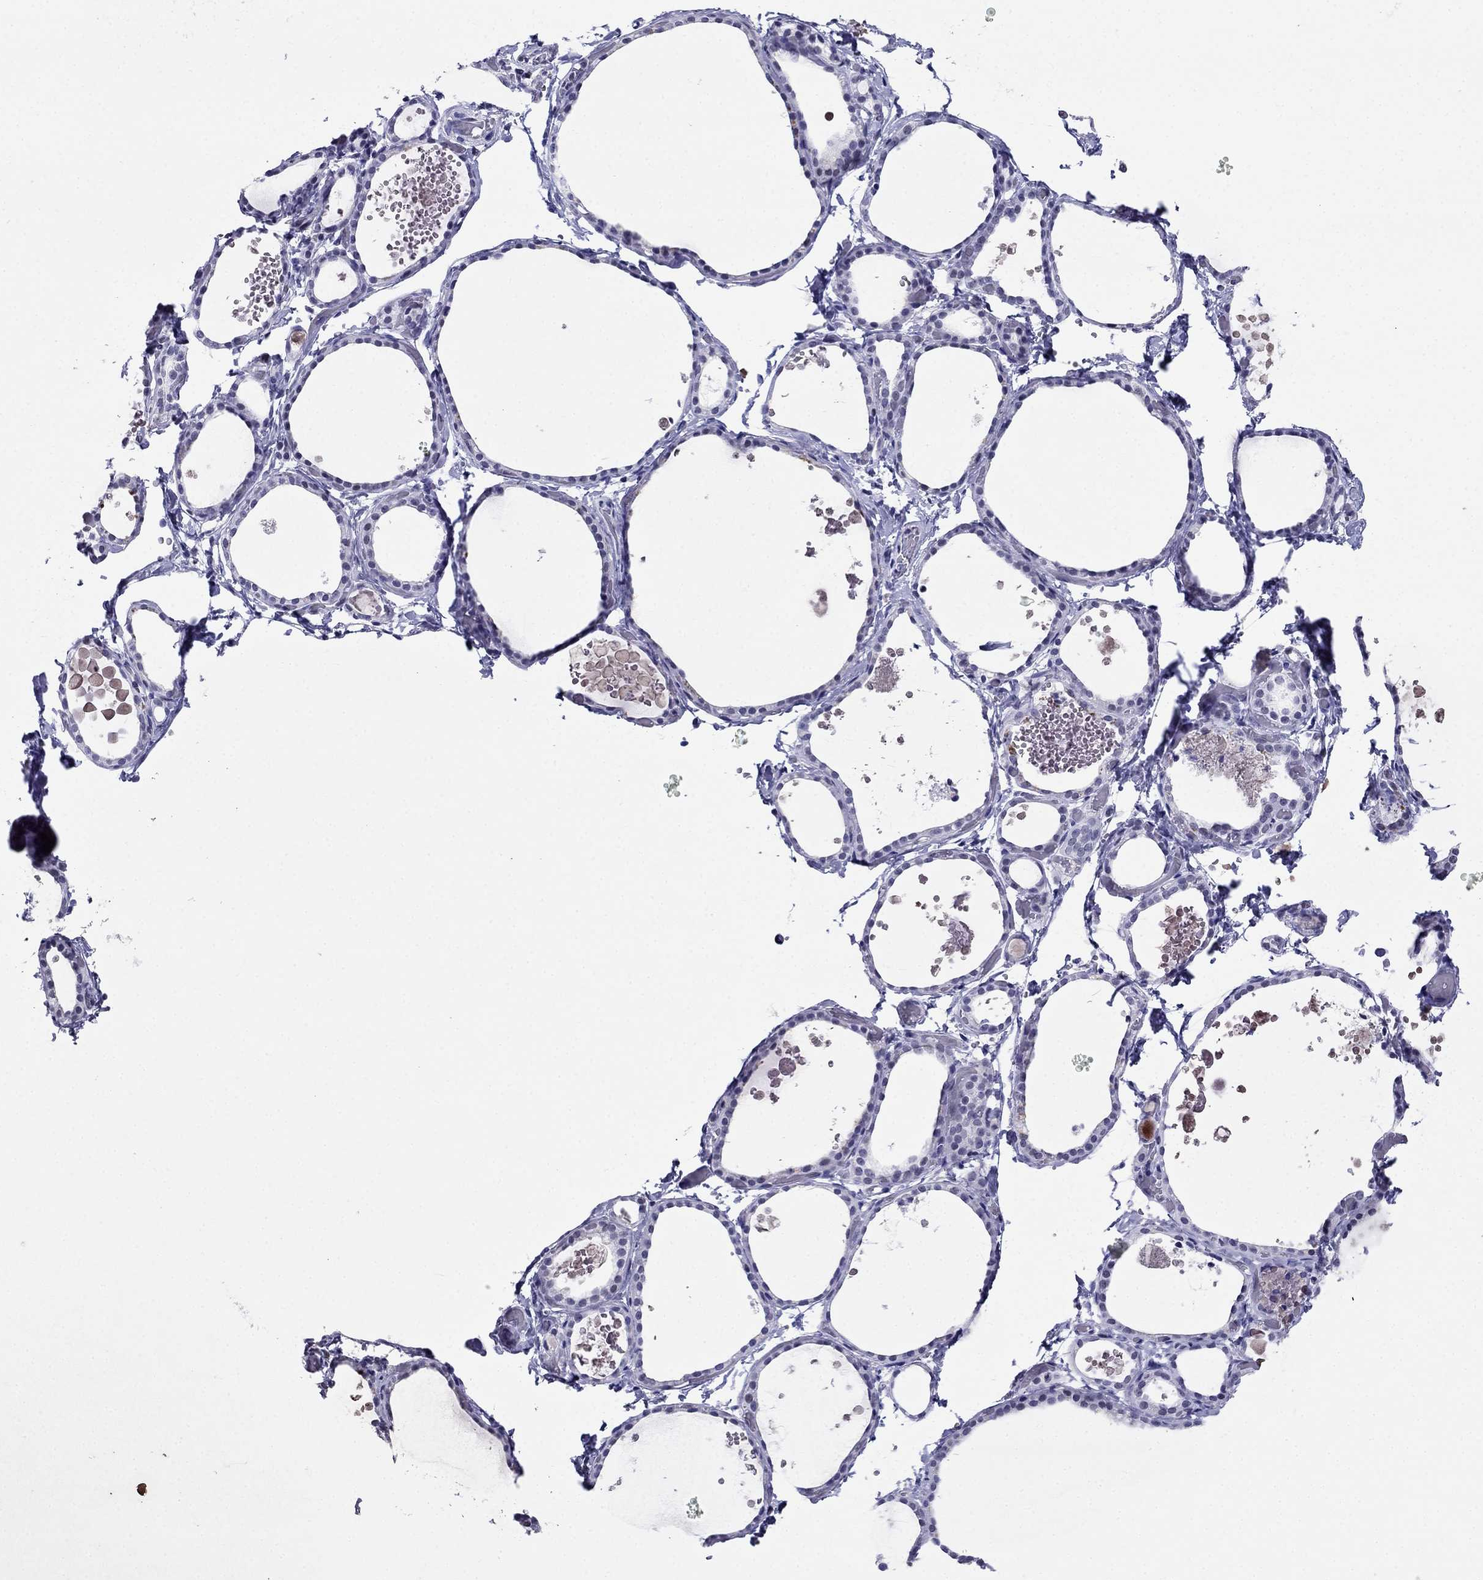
{"staining": {"intensity": "negative", "quantity": "none", "location": "none"}, "tissue": "thyroid gland", "cell_type": "Glandular cells", "image_type": "normal", "snomed": [{"axis": "morphology", "description": "Normal tissue, NOS"}, {"axis": "topography", "description": "Thyroid gland"}], "caption": "There is no significant expression in glandular cells of thyroid gland. (IHC, brightfield microscopy, high magnification).", "gene": "PPM1G", "patient": {"sex": "female", "age": 56}}